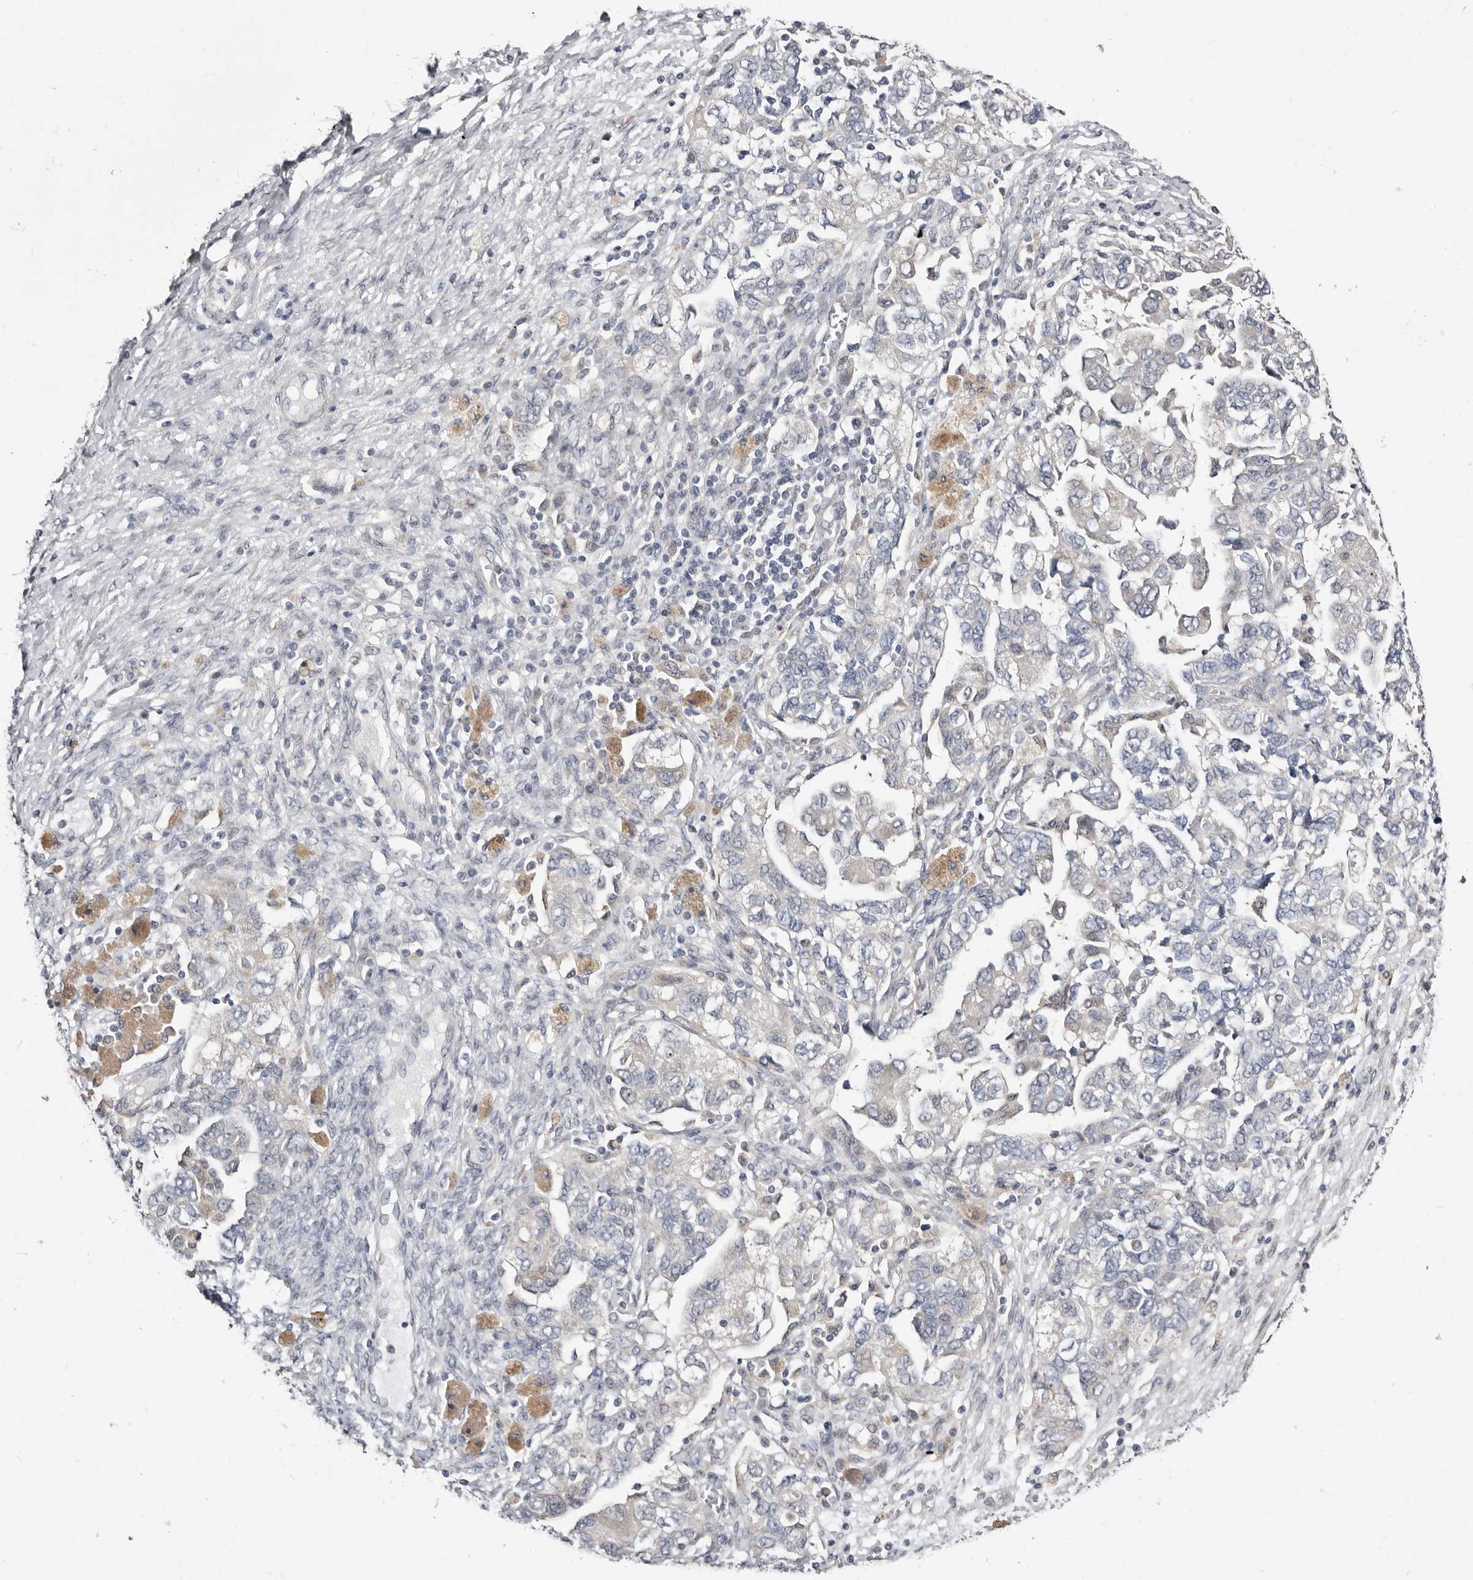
{"staining": {"intensity": "negative", "quantity": "none", "location": "none"}, "tissue": "ovarian cancer", "cell_type": "Tumor cells", "image_type": "cancer", "snomed": [{"axis": "morphology", "description": "Carcinoma, NOS"}, {"axis": "morphology", "description": "Cystadenocarcinoma, serous, NOS"}, {"axis": "topography", "description": "Ovary"}], "caption": "Immunohistochemistry of human ovarian serous cystadenocarcinoma reveals no expression in tumor cells. The staining is performed using DAB (3,3'-diaminobenzidine) brown chromogen with nuclei counter-stained in using hematoxylin.", "gene": "KLHL4", "patient": {"sex": "female", "age": 69}}